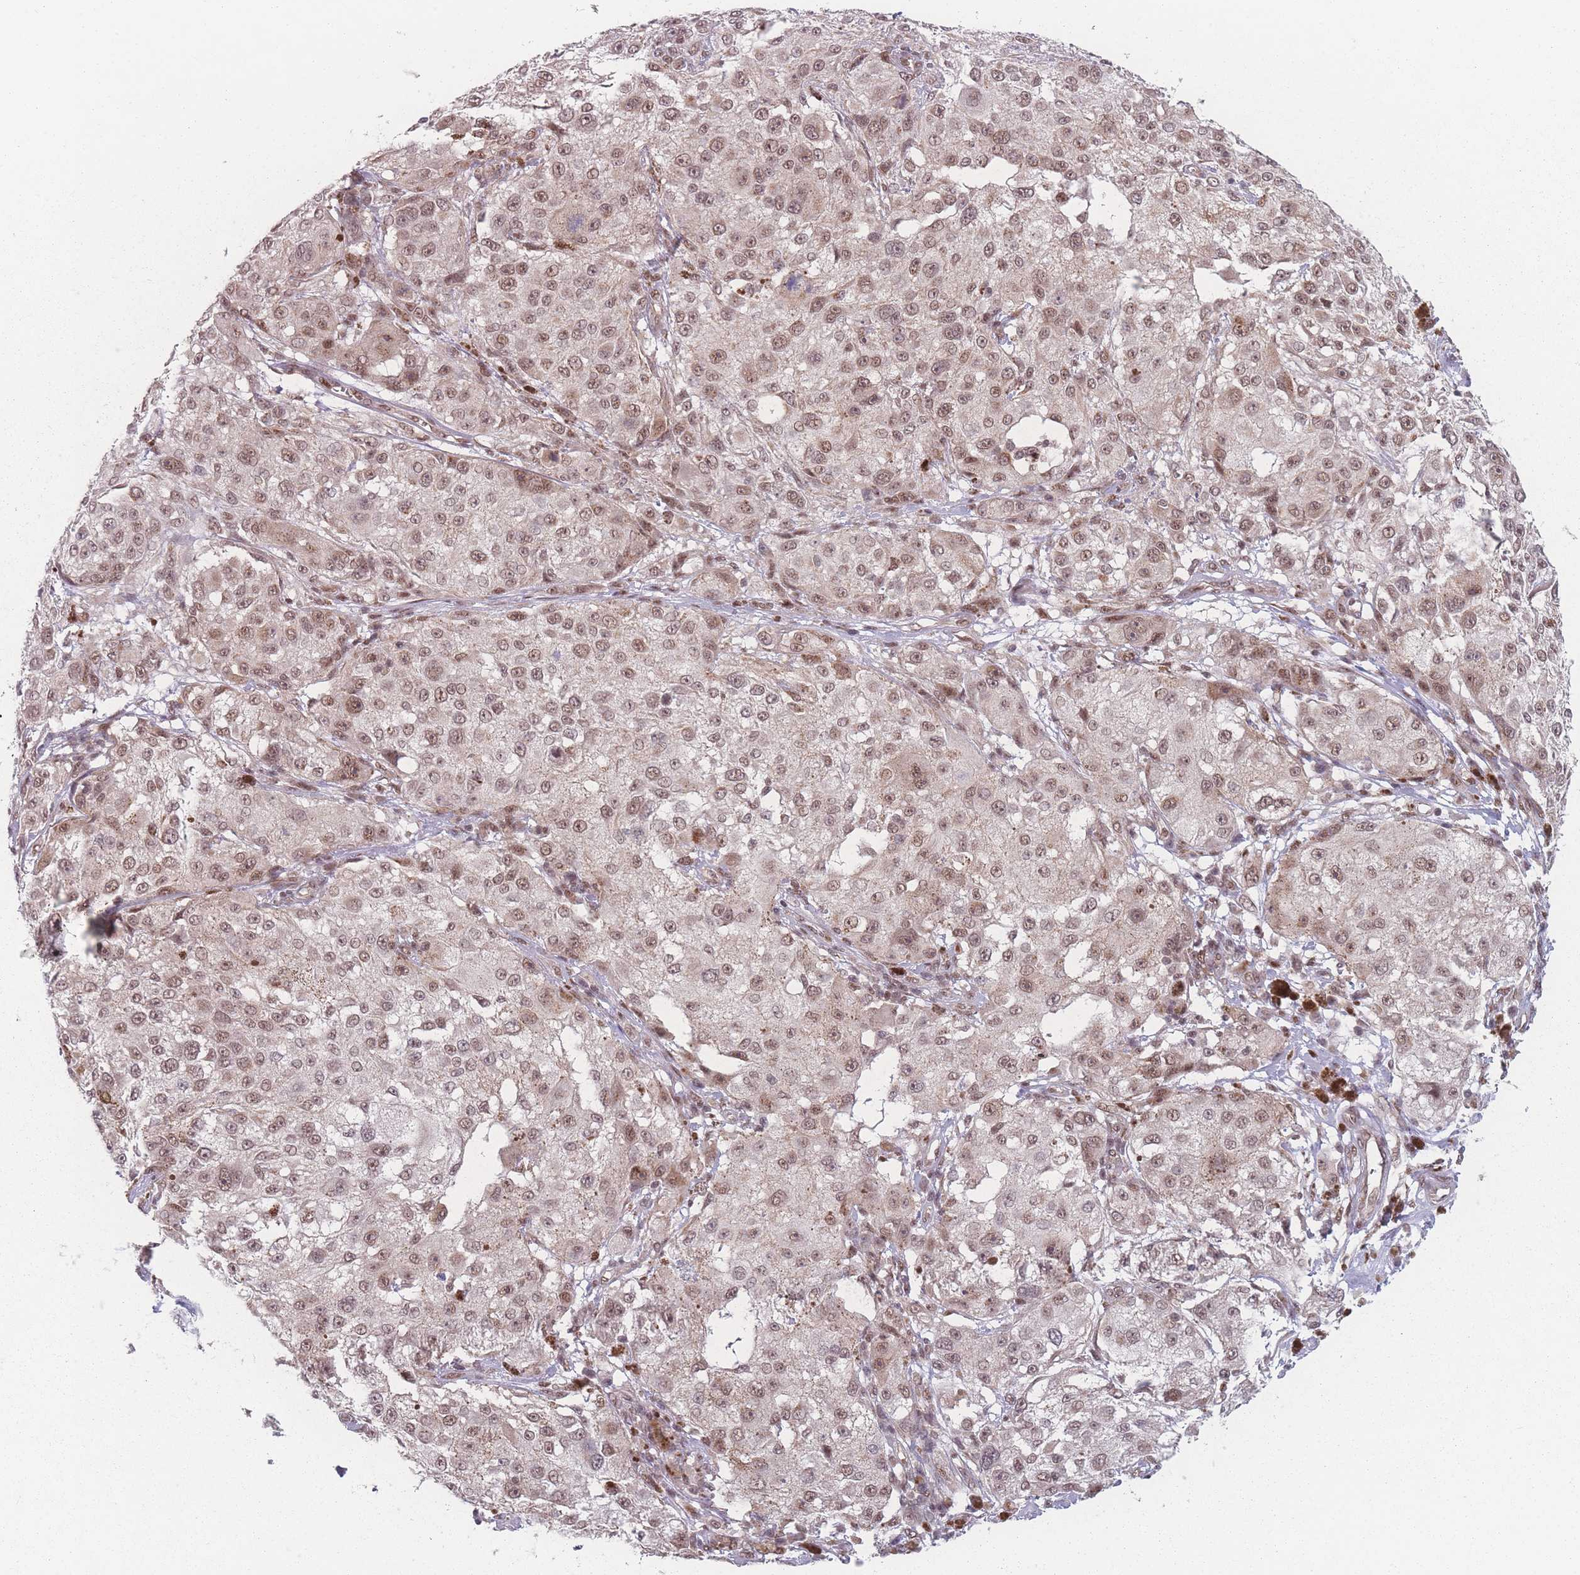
{"staining": {"intensity": "moderate", "quantity": ">75%", "location": "nuclear"}, "tissue": "melanoma", "cell_type": "Tumor cells", "image_type": "cancer", "snomed": [{"axis": "morphology", "description": "Necrosis, NOS"}, {"axis": "morphology", "description": "Malignant melanoma, NOS"}, {"axis": "topography", "description": "Skin"}], "caption": "Immunohistochemical staining of melanoma demonstrates medium levels of moderate nuclear protein expression in approximately >75% of tumor cells.", "gene": "ZC3H14", "patient": {"sex": "female", "age": 87}}